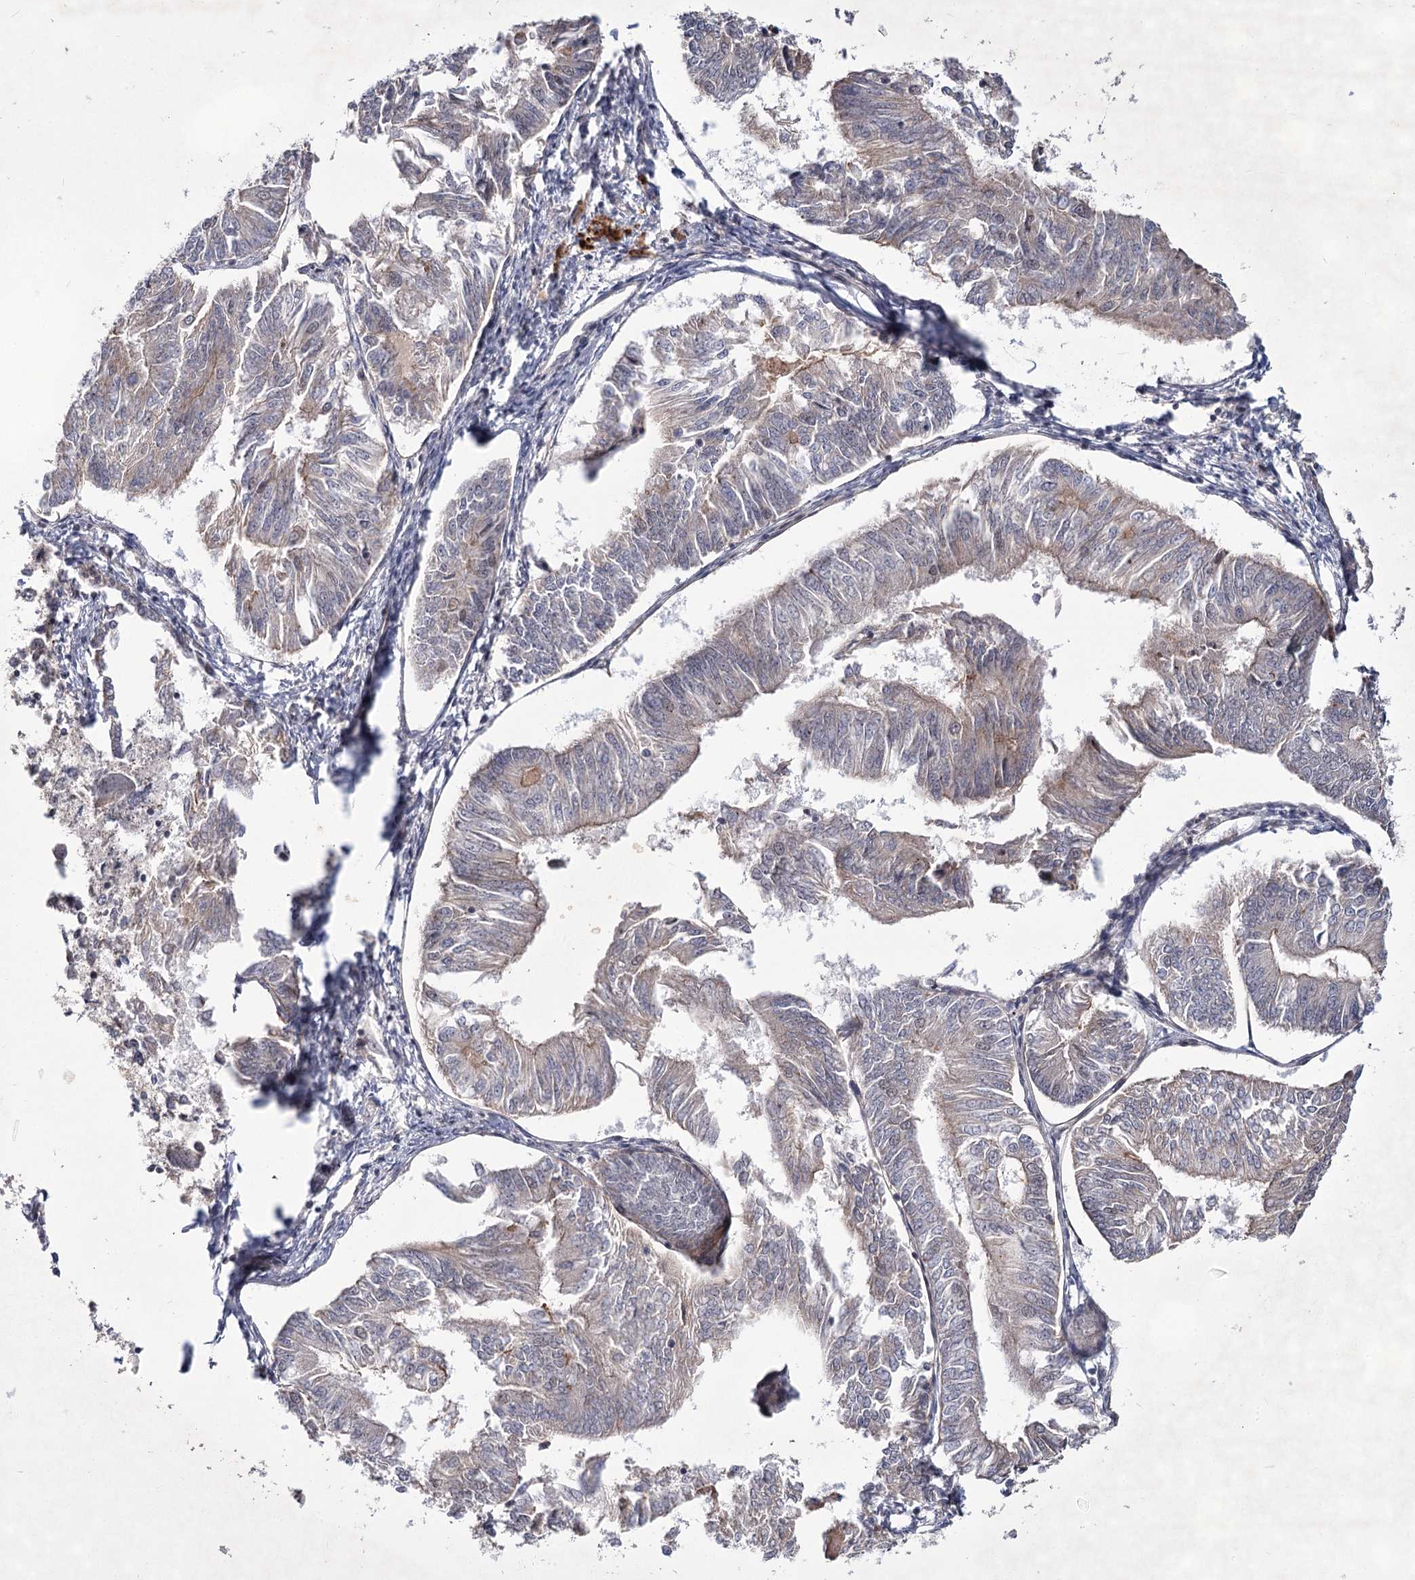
{"staining": {"intensity": "weak", "quantity": "<25%", "location": "cytoplasmic/membranous"}, "tissue": "endometrial cancer", "cell_type": "Tumor cells", "image_type": "cancer", "snomed": [{"axis": "morphology", "description": "Adenocarcinoma, NOS"}, {"axis": "topography", "description": "Endometrium"}], "caption": "The micrograph demonstrates no significant staining in tumor cells of endometrial adenocarcinoma. (Immunohistochemistry (ihc), brightfield microscopy, high magnification).", "gene": "ATL2", "patient": {"sex": "female", "age": 58}}